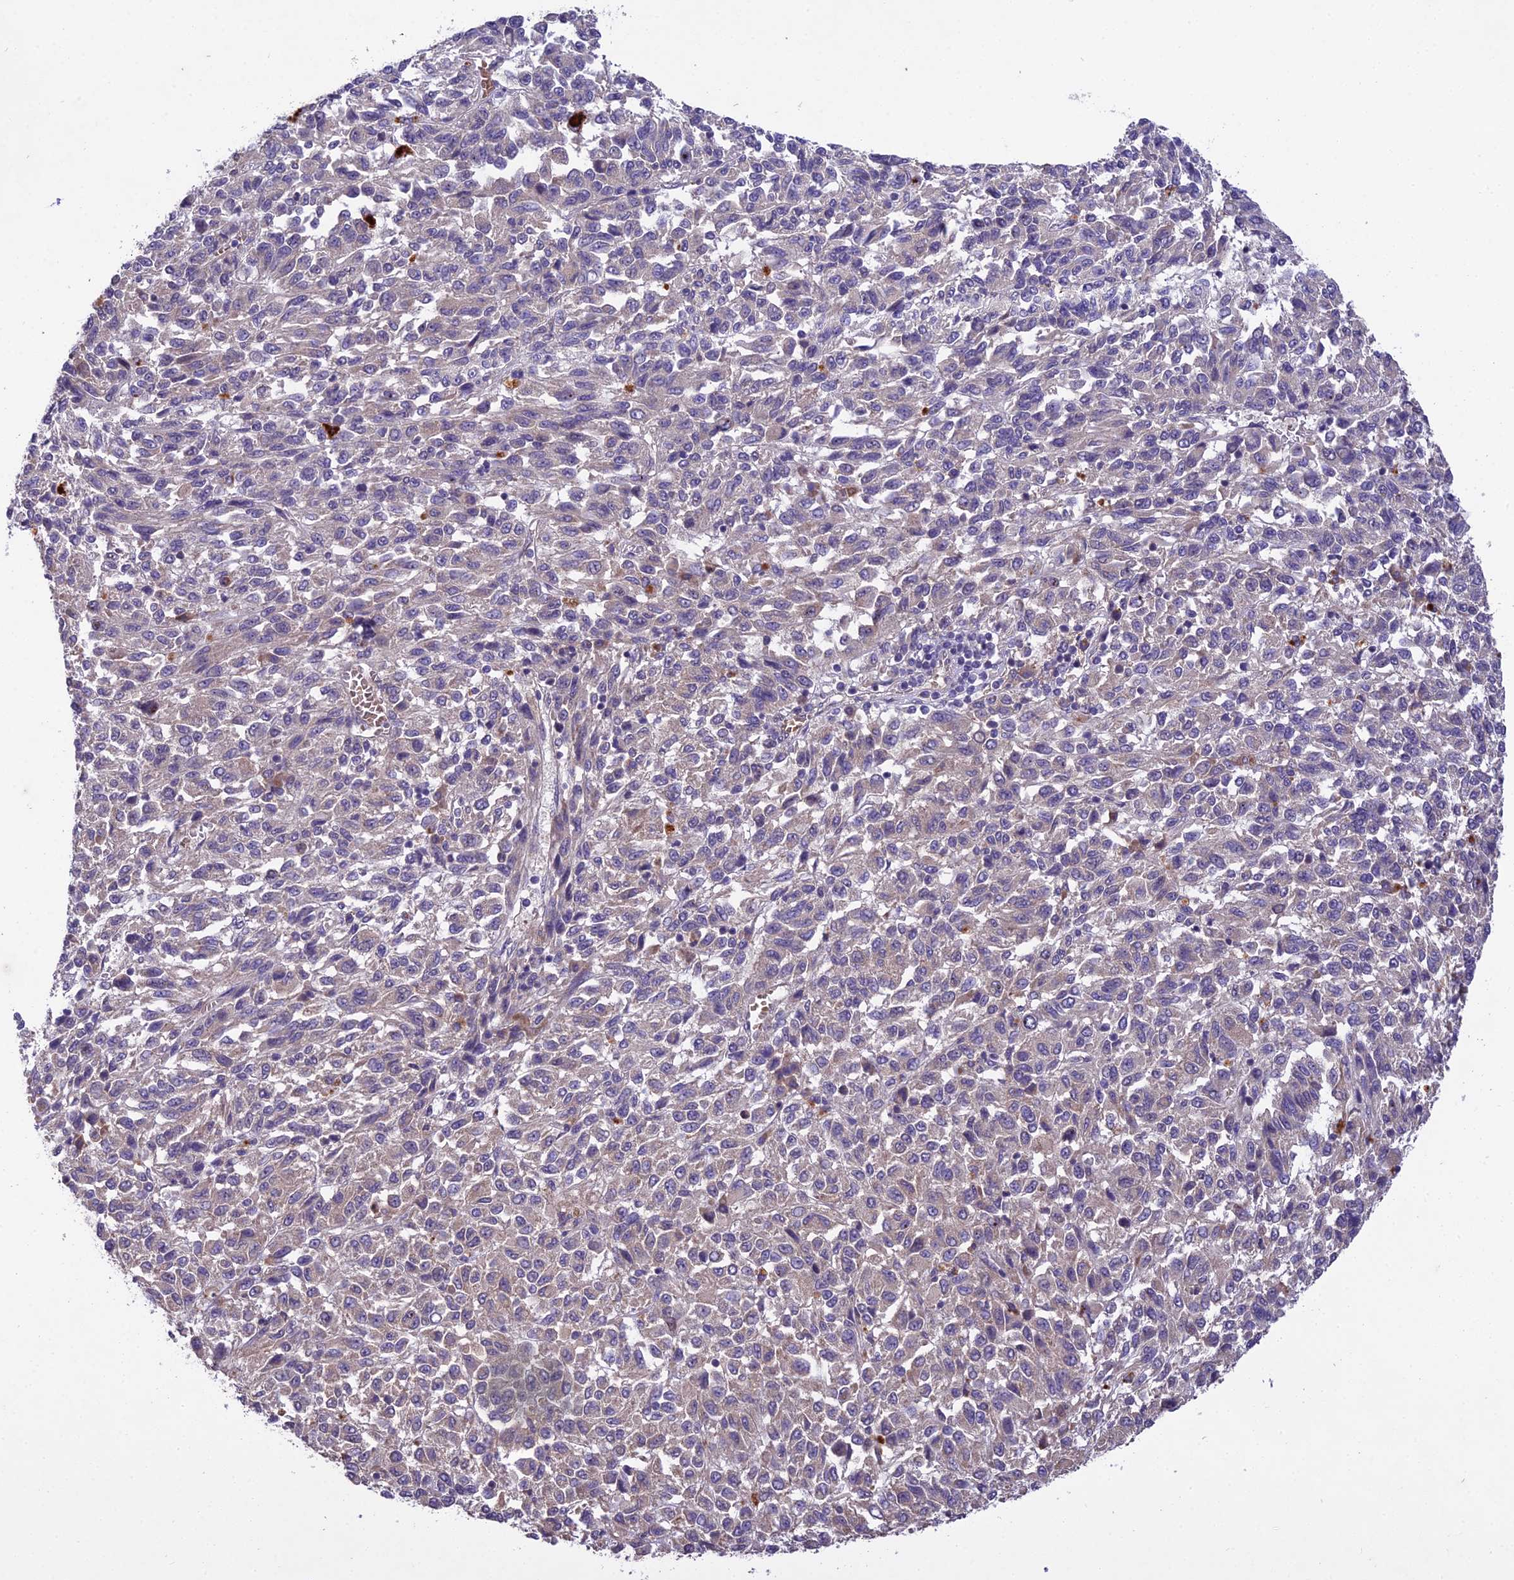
{"staining": {"intensity": "negative", "quantity": "none", "location": "none"}, "tissue": "melanoma", "cell_type": "Tumor cells", "image_type": "cancer", "snomed": [{"axis": "morphology", "description": "Malignant melanoma, Metastatic site"}, {"axis": "topography", "description": "Lung"}], "caption": "There is no significant staining in tumor cells of melanoma.", "gene": "CENPL", "patient": {"sex": "male", "age": 64}}